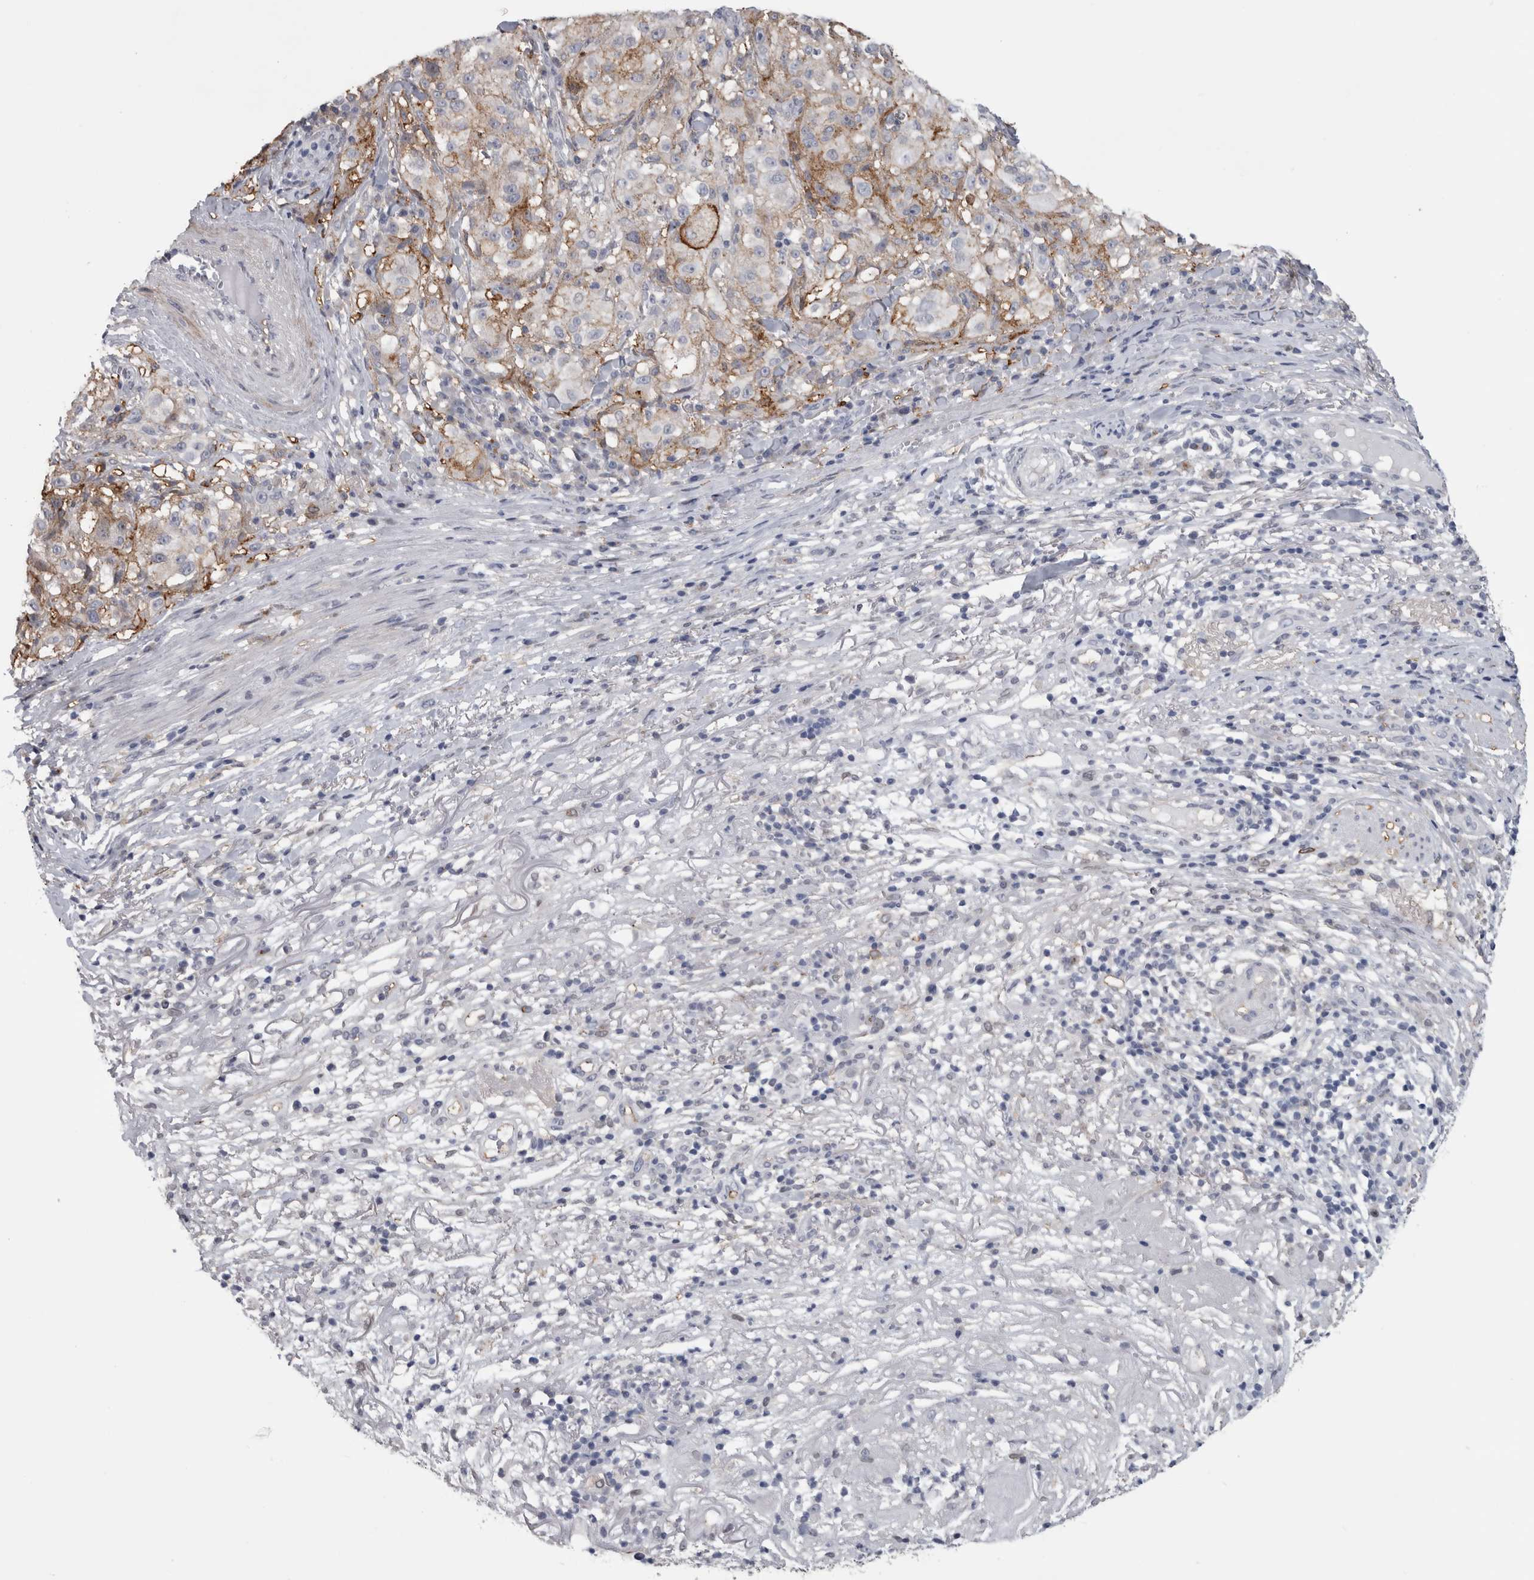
{"staining": {"intensity": "negative", "quantity": "none", "location": "none"}, "tissue": "melanoma", "cell_type": "Tumor cells", "image_type": "cancer", "snomed": [{"axis": "morphology", "description": "Necrosis, NOS"}, {"axis": "morphology", "description": "Malignant melanoma, NOS"}, {"axis": "topography", "description": "Skin"}], "caption": "Immunohistochemical staining of human melanoma reveals no significant staining in tumor cells.", "gene": "DNAJC24", "patient": {"sex": "female", "age": 87}}